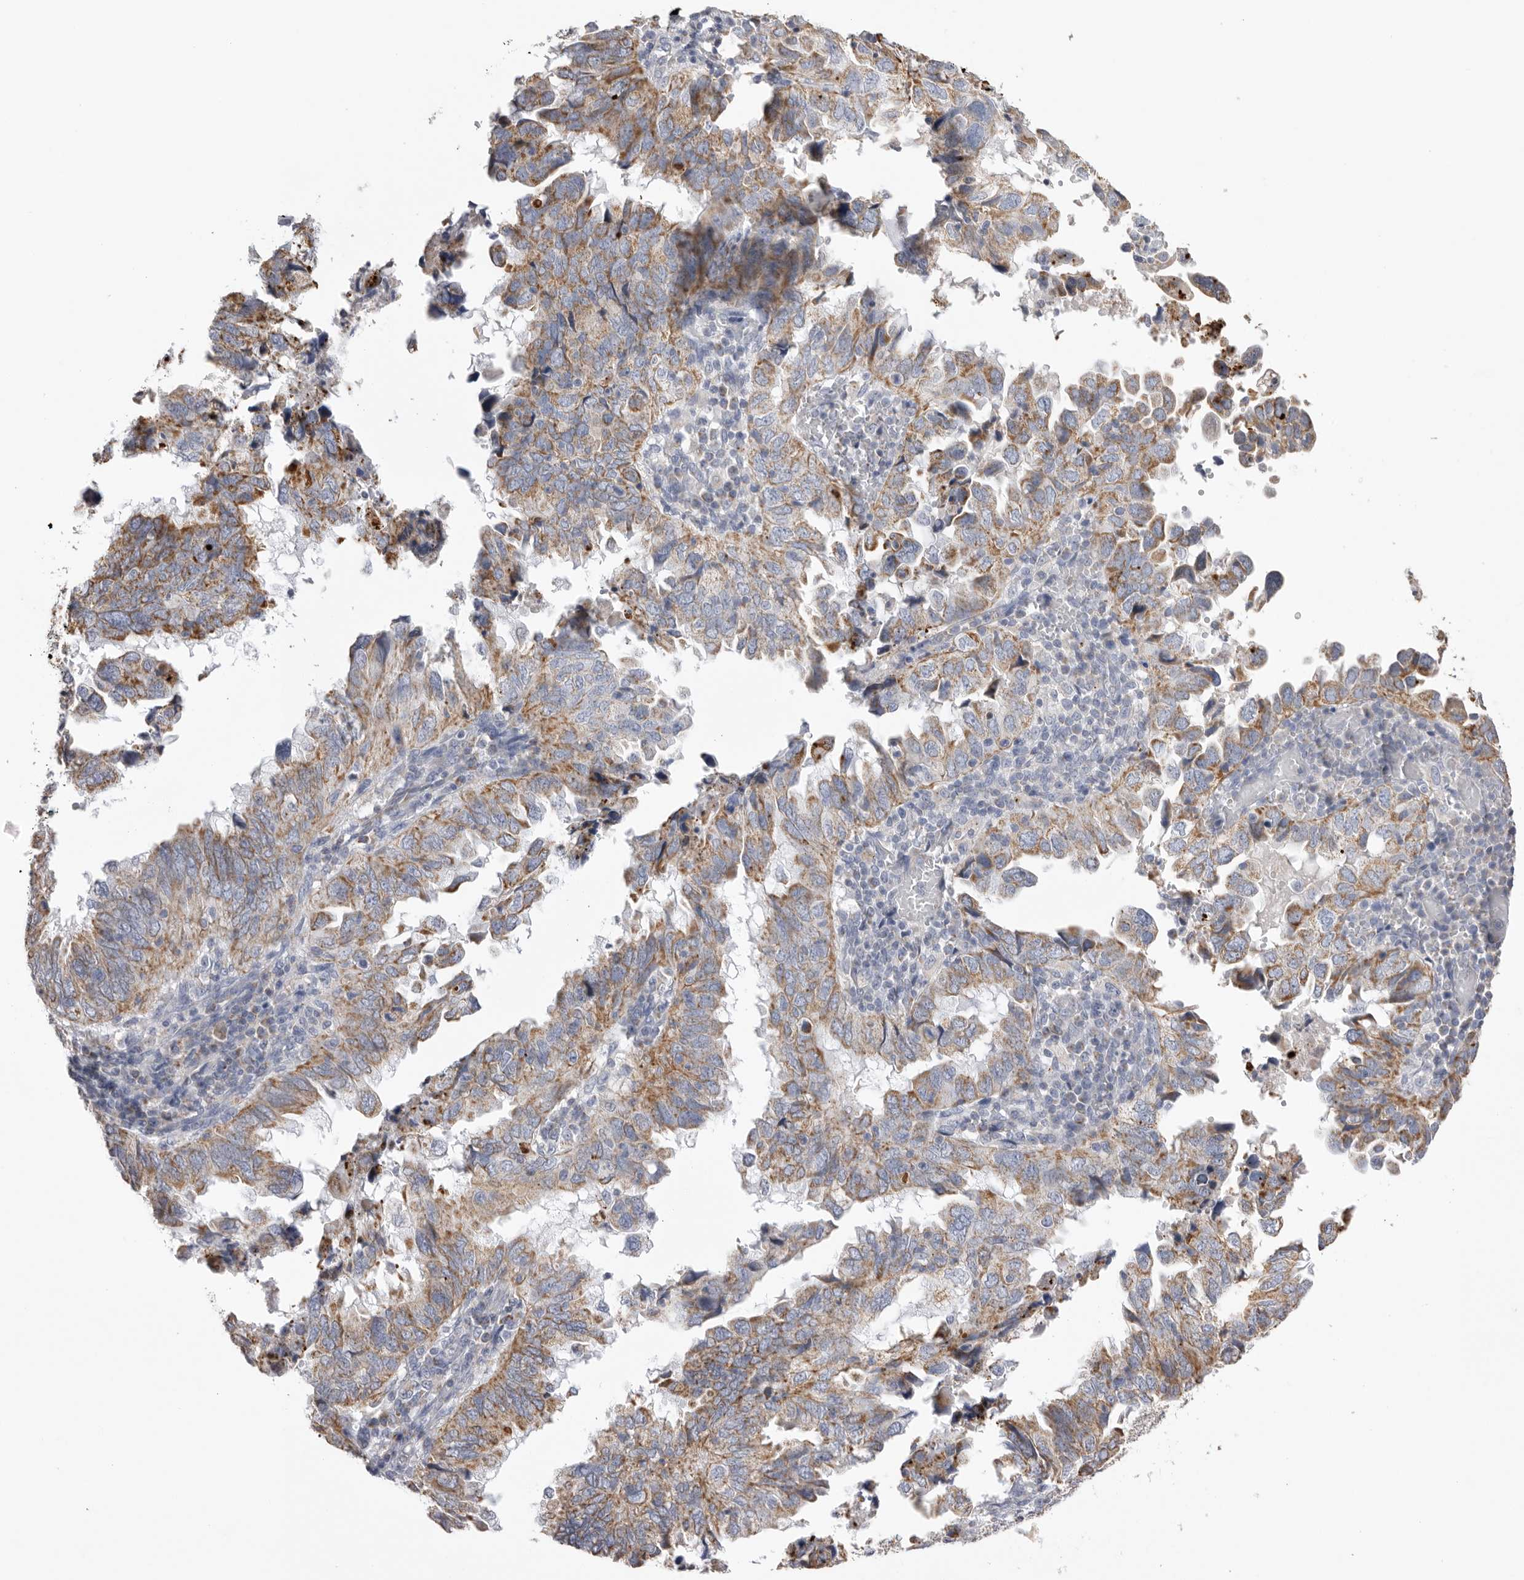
{"staining": {"intensity": "moderate", "quantity": ">75%", "location": "cytoplasmic/membranous"}, "tissue": "endometrial cancer", "cell_type": "Tumor cells", "image_type": "cancer", "snomed": [{"axis": "morphology", "description": "Adenocarcinoma, NOS"}, {"axis": "topography", "description": "Uterus"}], "caption": "Immunohistochemistry (IHC) (DAB) staining of human endometrial adenocarcinoma demonstrates moderate cytoplasmic/membranous protein staining in about >75% of tumor cells. (DAB IHC with brightfield microscopy, high magnification).", "gene": "VDAC3", "patient": {"sex": "female", "age": 77}}